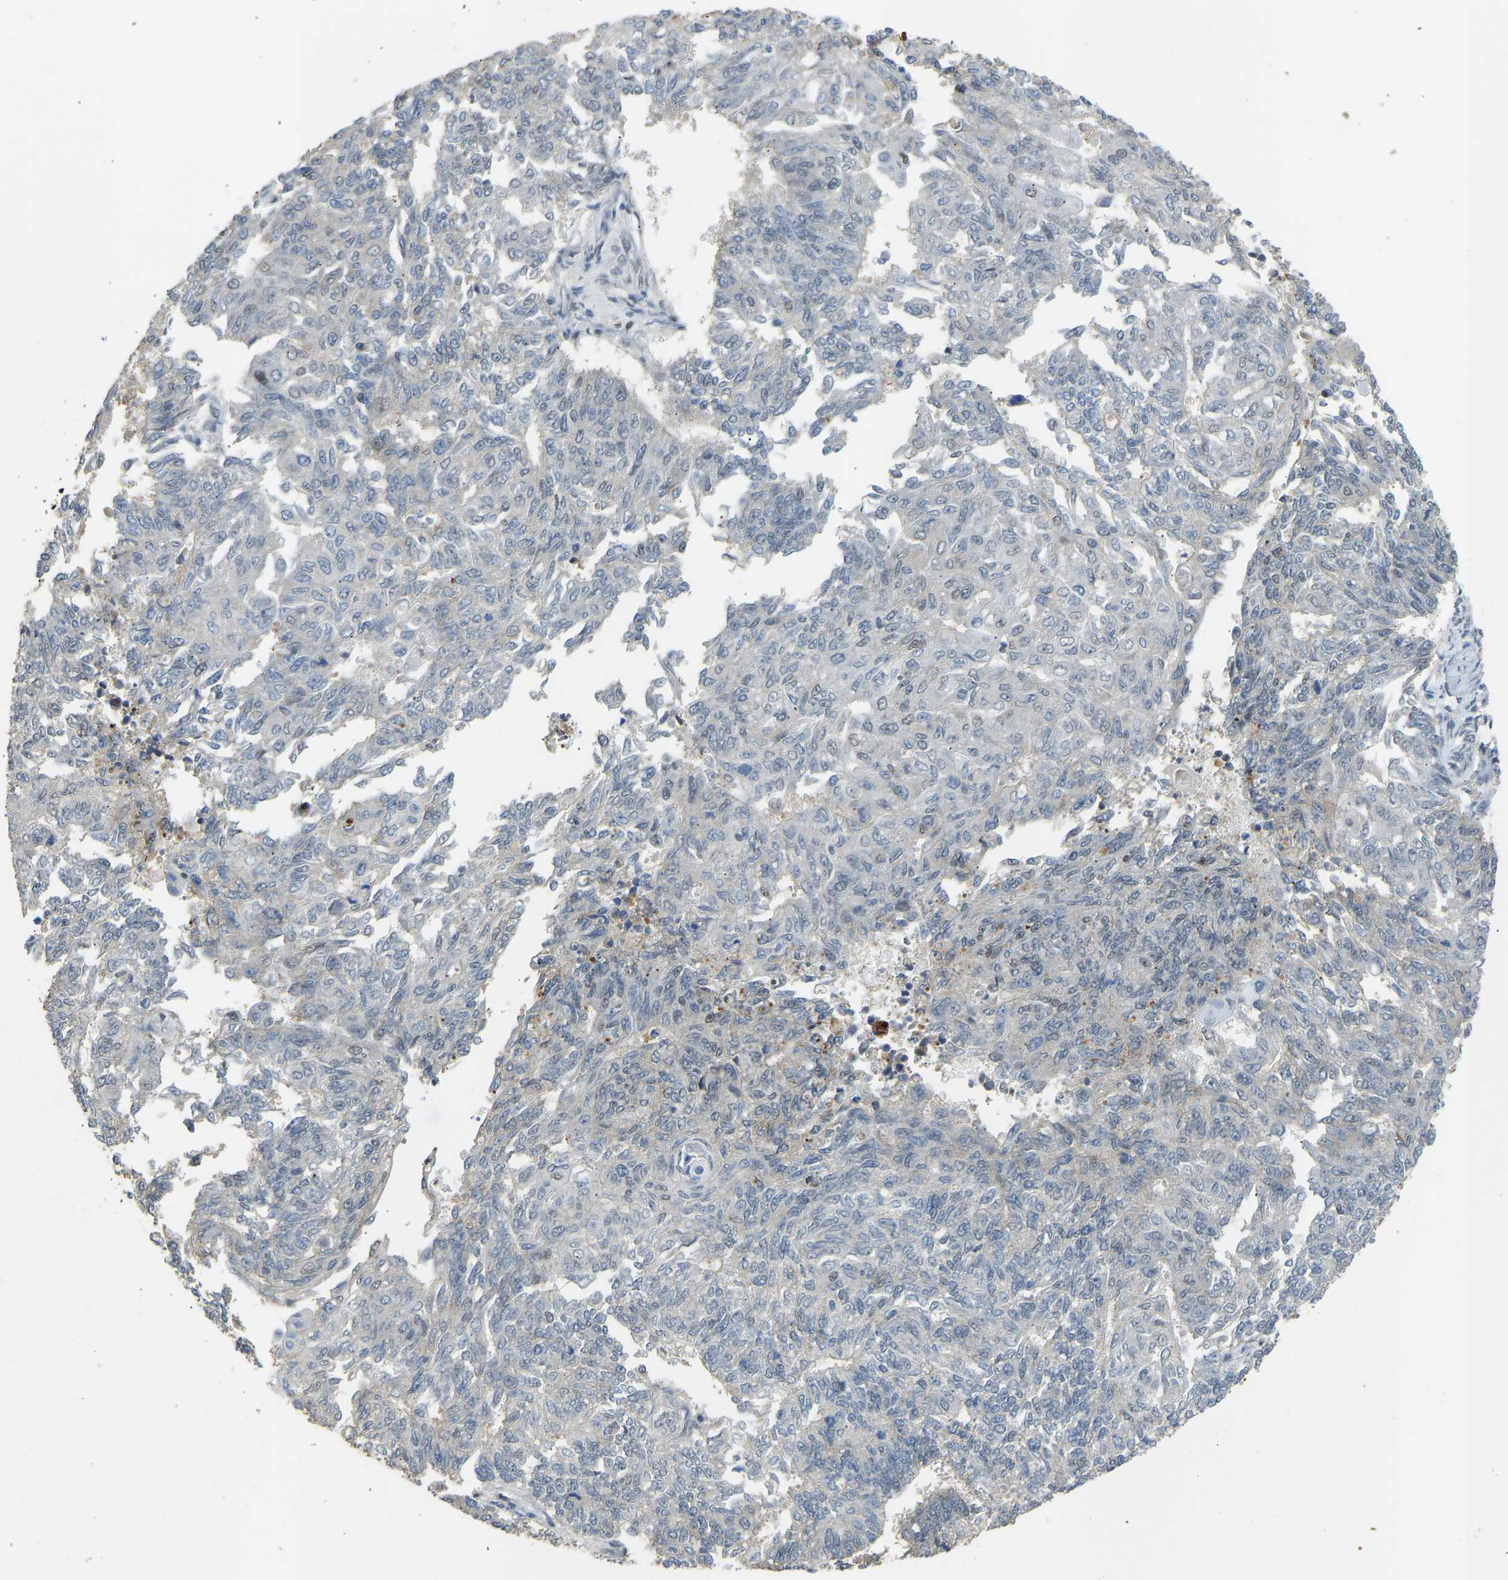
{"staining": {"intensity": "weak", "quantity": "<25%", "location": "nuclear"}, "tissue": "endometrial cancer", "cell_type": "Tumor cells", "image_type": "cancer", "snomed": [{"axis": "morphology", "description": "Adenocarcinoma, NOS"}, {"axis": "topography", "description": "Endometrium"}], "caption": "This is an immunohistochemistry image of human endometrial adenocarcinoma. There is no positivity in tumor cells.", "gene": "FOXK1", "patient": {"sex": "female", "age": 32}}